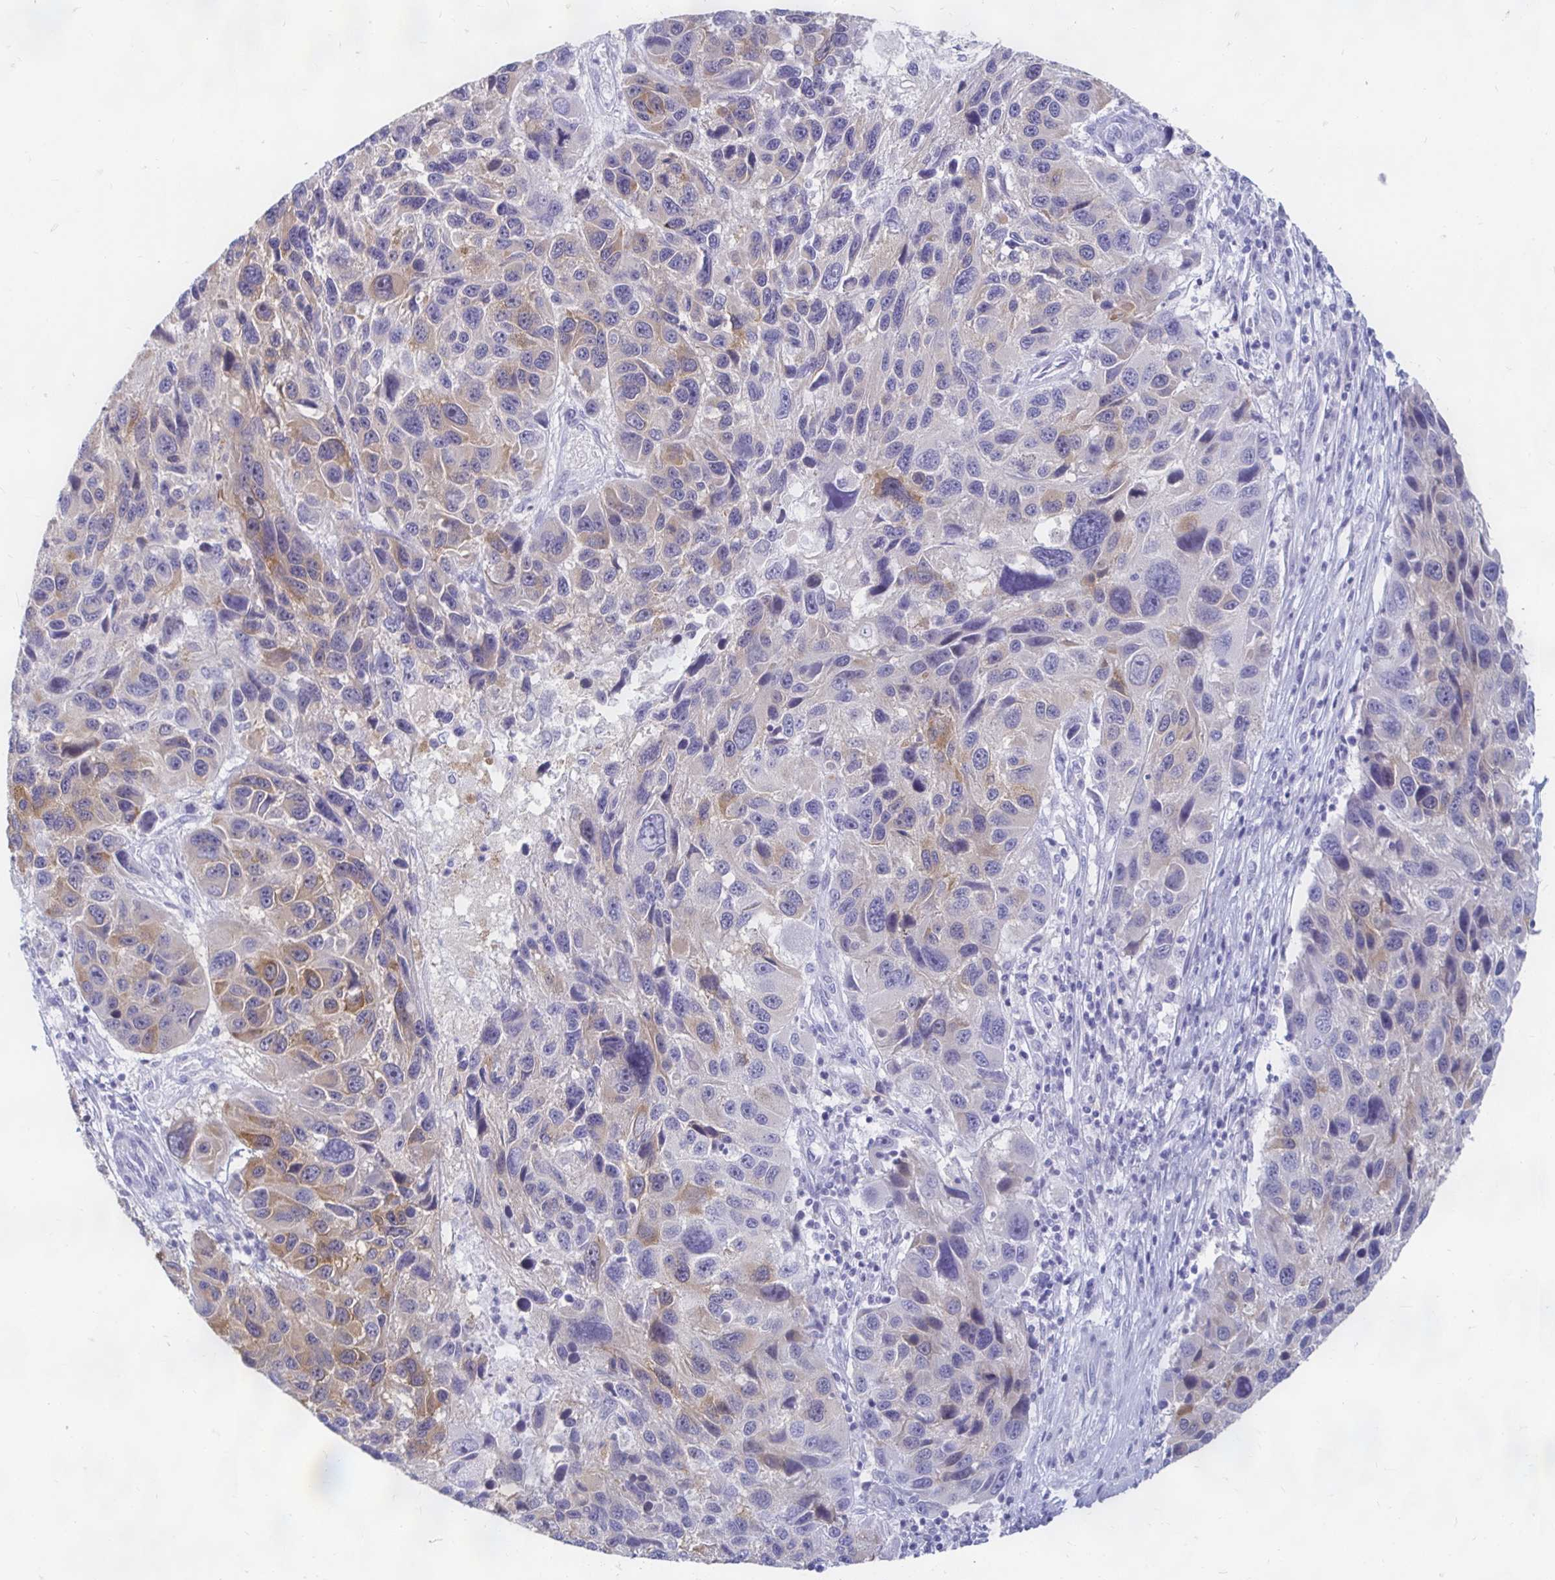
{"staining": {"intensity": "weak", "quantity": "<25%", "location": "cytoplasmic/membranous"}, "tissue": "melanoma", "cell_type": "Tumor cells", "image_type": "cancer", "snomed": [{"axis": "morphology", "description": "Malignant melanoma, NOS"}, {"axis": "topography", "description": "Skin"}], "caption": "There is no significant expression in tumor cells of melanoma. (Stains: DAB immunohistochemistry with hematoxylin counter stain, Microscopy: brightfield microscopy at high magnification).", "gene": "PEG10", "patient": {"sex": "male", "age": 53}}